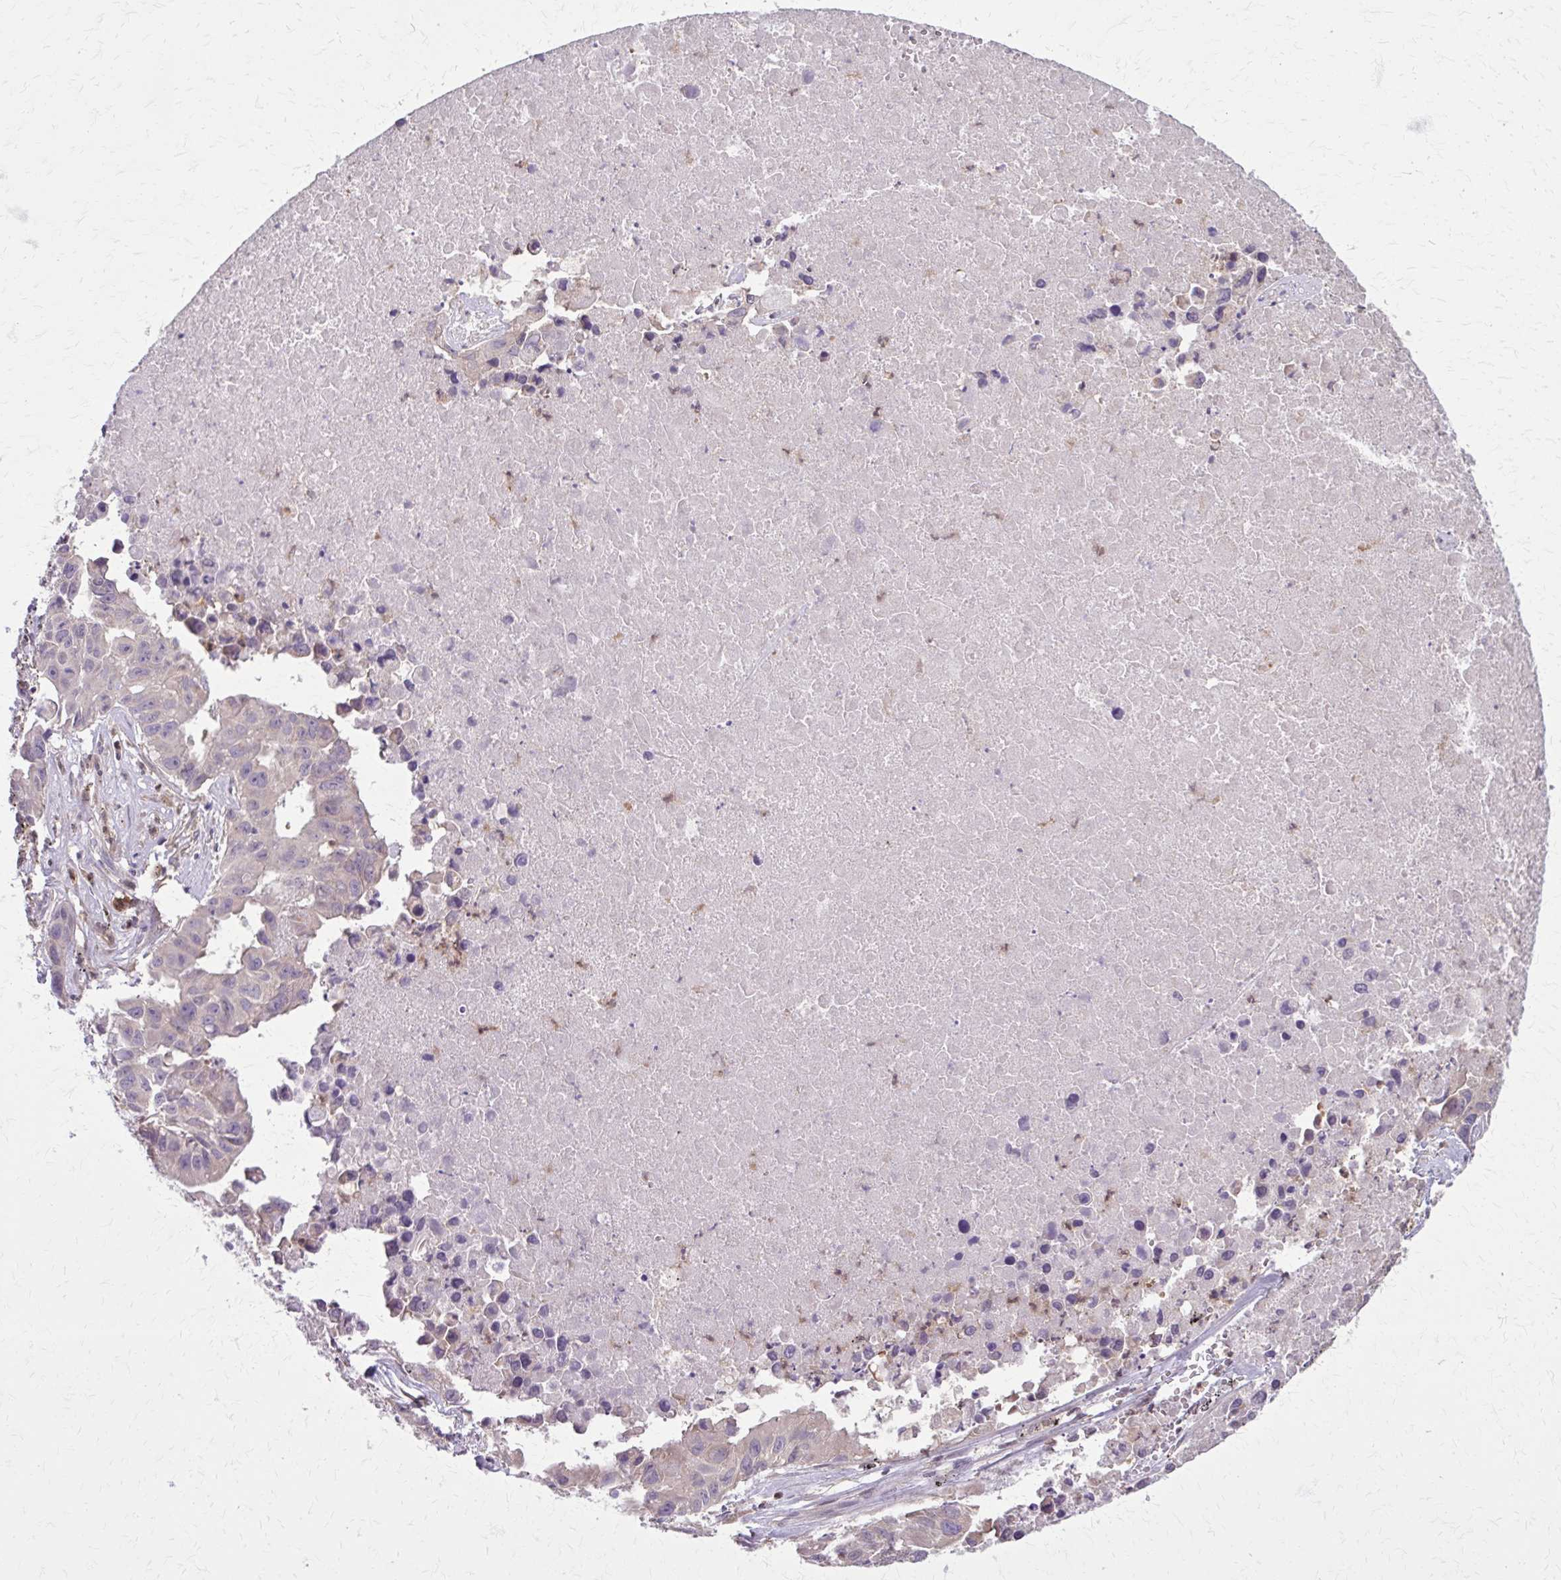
{"staining": {"intensity": "weak", "quantity": "25%-75%", "location": "cytoplasmic/membranous"}, "tissue": "lung cancer", "cell_type": "Tumor cells", "image_type": "cancer", "snomed": [{"axis": "morphology", "description": "Adenocarcinoma, NOS"}, {"axis": "topography", "description": "Lymph node"}, {"axis": "topography", "description": "Lung"}], "caption": "Protein expression analysis of lung adenocarcinoma reveals weak cytoplasmic/membranous positivity in approximately 25%-75% of tumor cells. (Brightfield microscopy of DAB IHC at high magnification).", "gene": "NRBF2", "patient": {"sex": "male", "age": 64}}